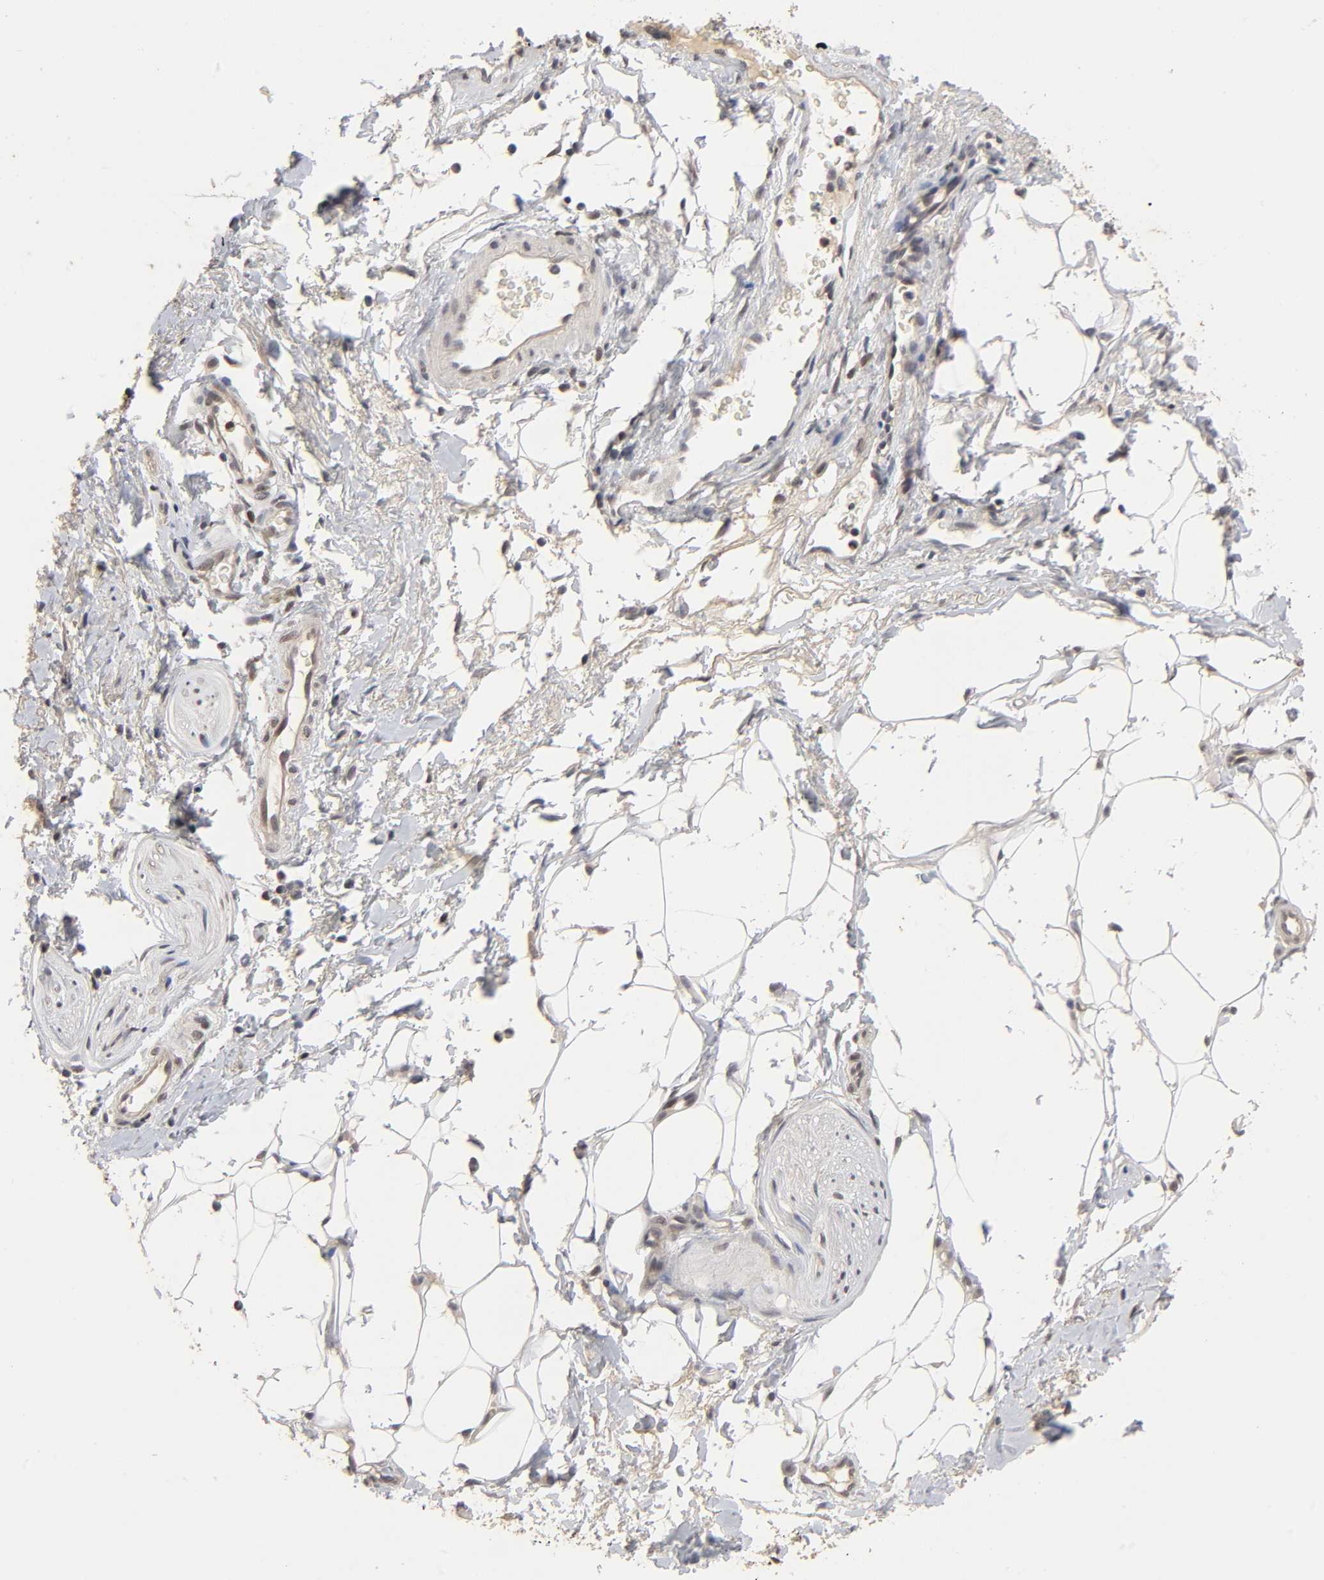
{"staining": {"intensity": "weak", "quantity": ">75%", "location": "nuclear"}, "tissue": "adipose tissue", "cell_type": "Adipocytes", "image_type": "normal", "snomed": [{"axis": "morphology", "description": "Normal tissue, NOS"}, {"axis": "topography", "description": "Soft tissue"}, {"axis": "topography", "description": "Peripheral nerve tissue"}], "caption": "This is a micrograph of immunohistochemistry staining of normal adipose tissue, which shows weak expression in the nuclear of adipocytes.", "gene": "EP300", "patient": {"sex": "female", "age": 71}}